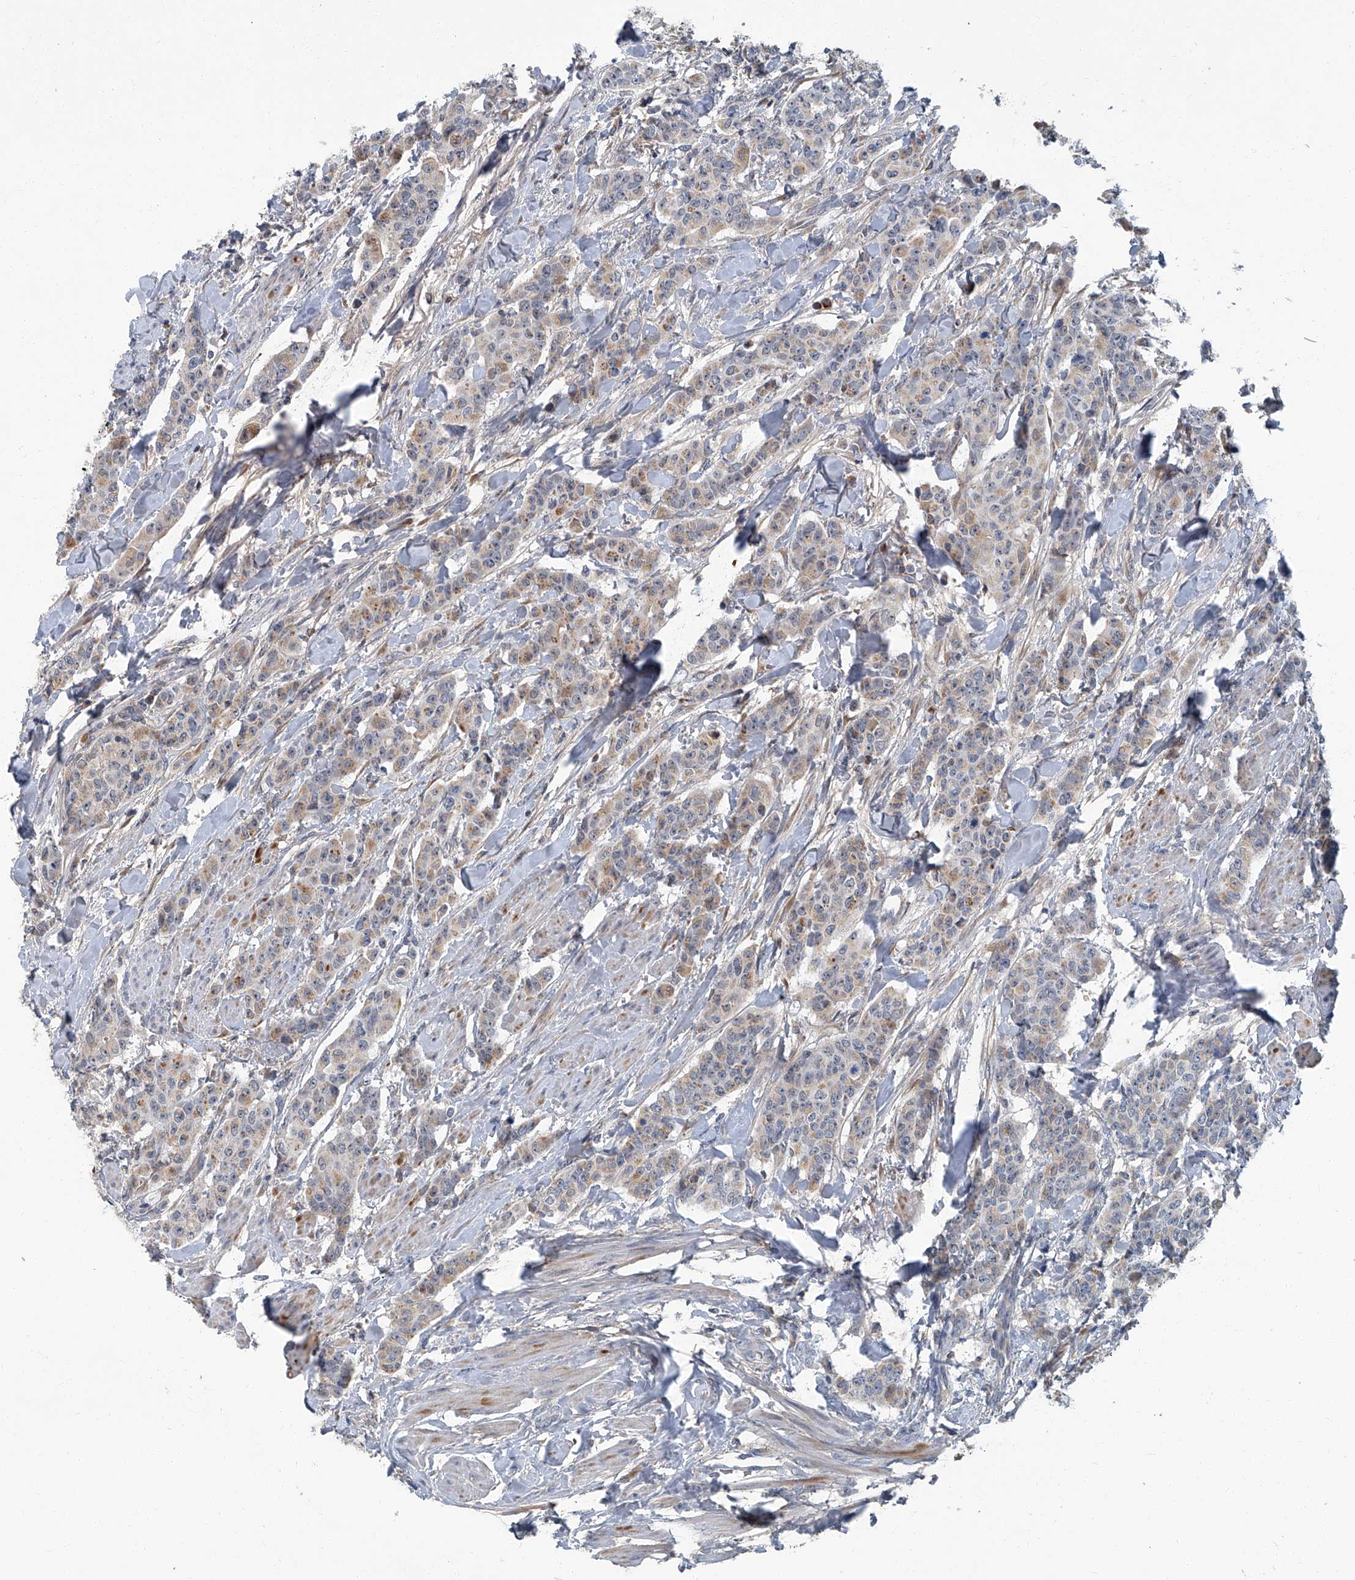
{"staining": {"intensity": "weak", "quantity": ">75%", "location": "cytoplasmic/membranous"}, "tissue": "breast cancer", "cell_type": "Tumor cells", "image_type": "cancer", "snomed": [{"axis": "morphology", "description": "Duct carcinoma"}, {"axis": "topography", "description": "Breast"}], "caption": "Immunohistochemistry (IHC) (DAB) staining of breast cancer demonstrates weak cytoplasmic/membranous protein expression in about >75% of tumor cells. (DAB = brown stain, brightfield microscopy at high magnification).", "gene": "AKNAD1", "patient": {"sex": "female", "age": 40}}